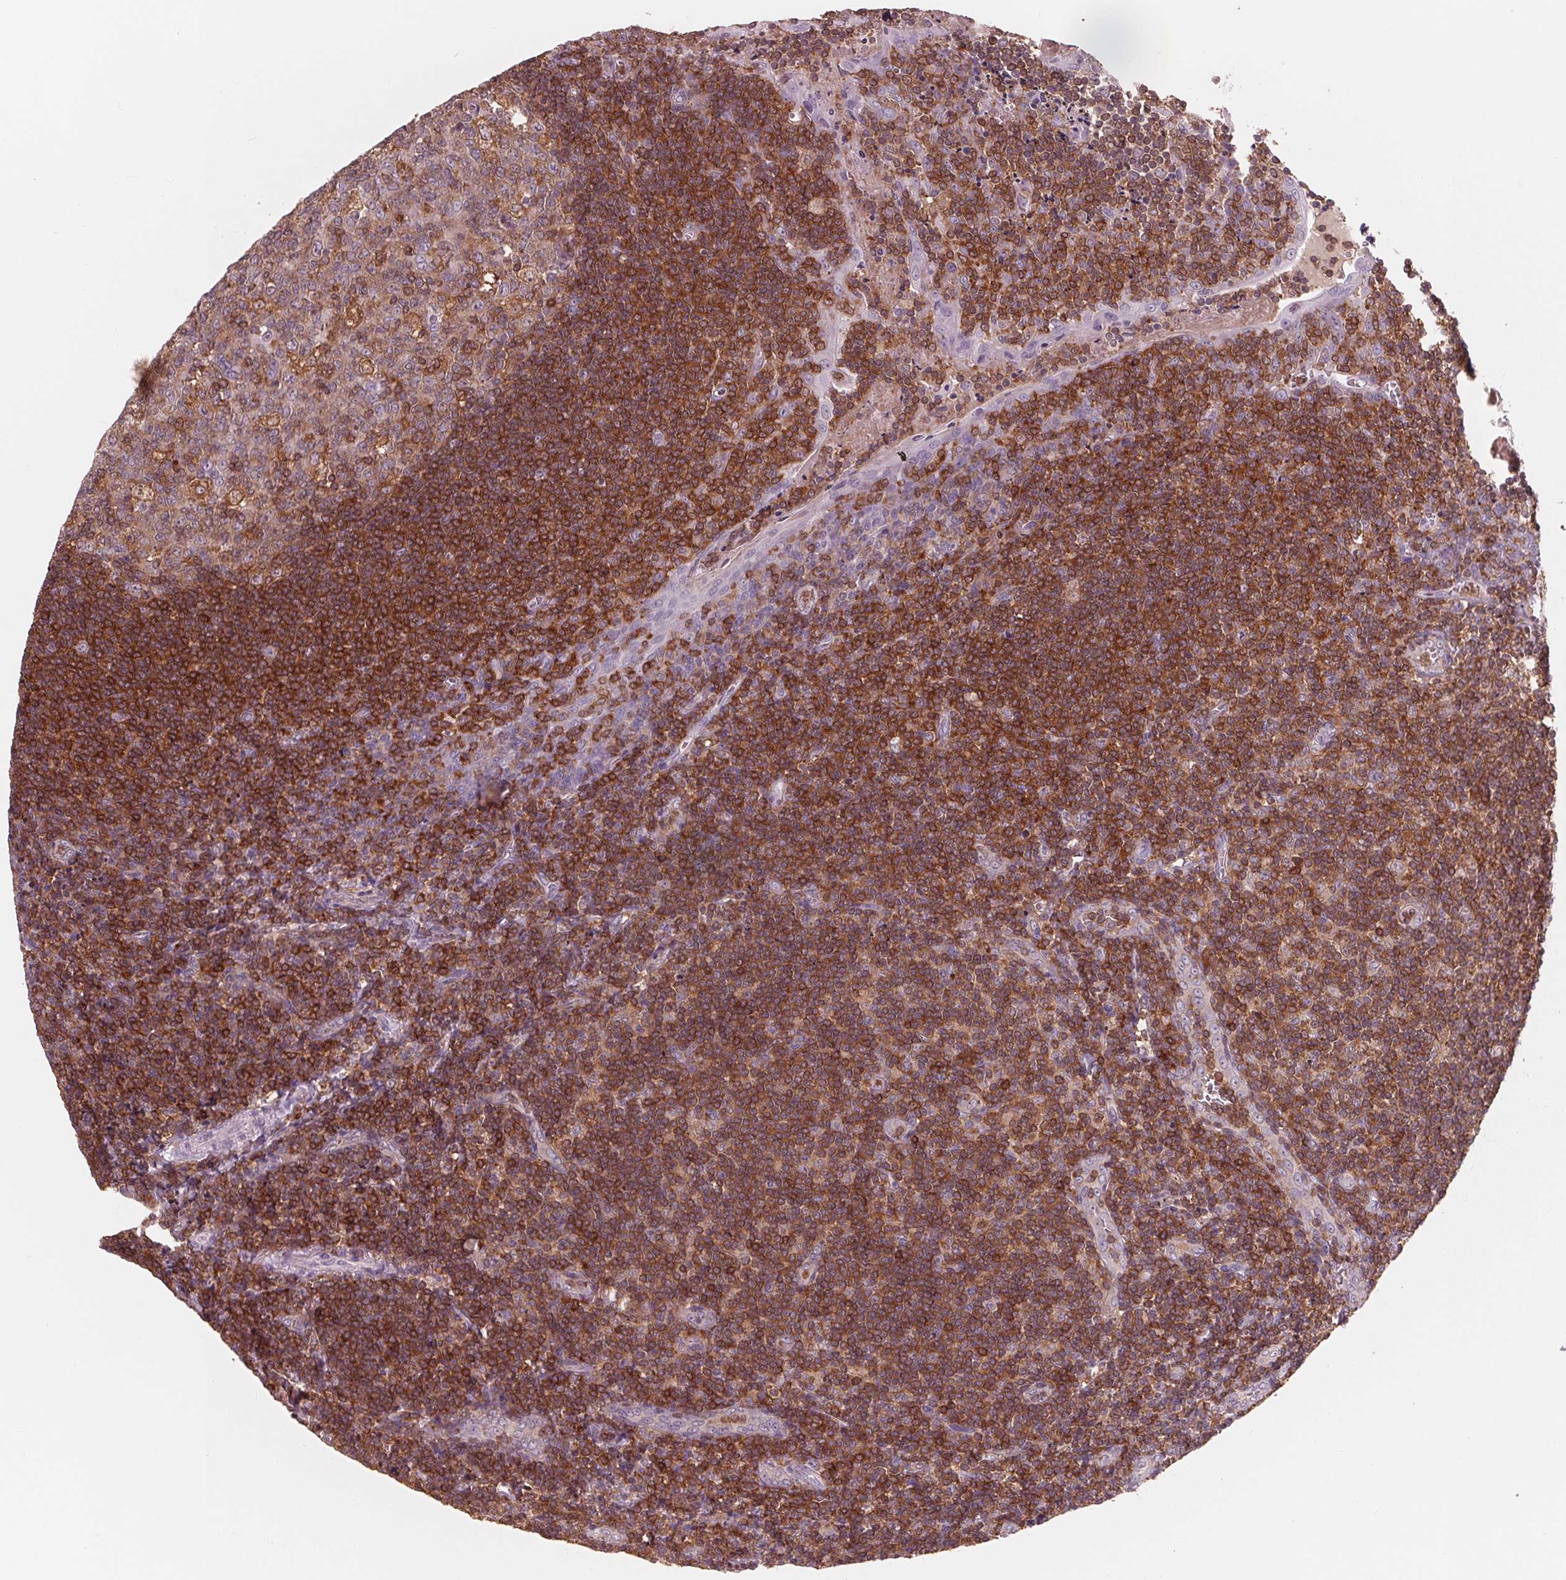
{"staining": {"intensity": "moderate", "quantity": ">75%", "location": "cytoplasmic/membranous"}, "tissue": "tonsil", "cell_type": "Germinal center cells", "image_type": "normal", "snomed": [{"axis": "morphology", "description": "Normal tissue, NOS"}, {"axis": "morphology", "description": "Inflammation, NOS"}, {"axis": "topography", "description": "Tonsil"}], "caption": "Tonsil was stained to show a protein in brown. There is medium levels of moderate cytoplasmic/membranous expression in approximately >75% of germinal center cells. The staining was performed using DAB (3,3'-diaminobenzidine) to visualize the protein expression in brown, while the nuclei were stained in blue with hematoxylin (Magnification: 20x).", "gene": "ARHGAP25", "patient": {"sex": "female", "age": 31}}